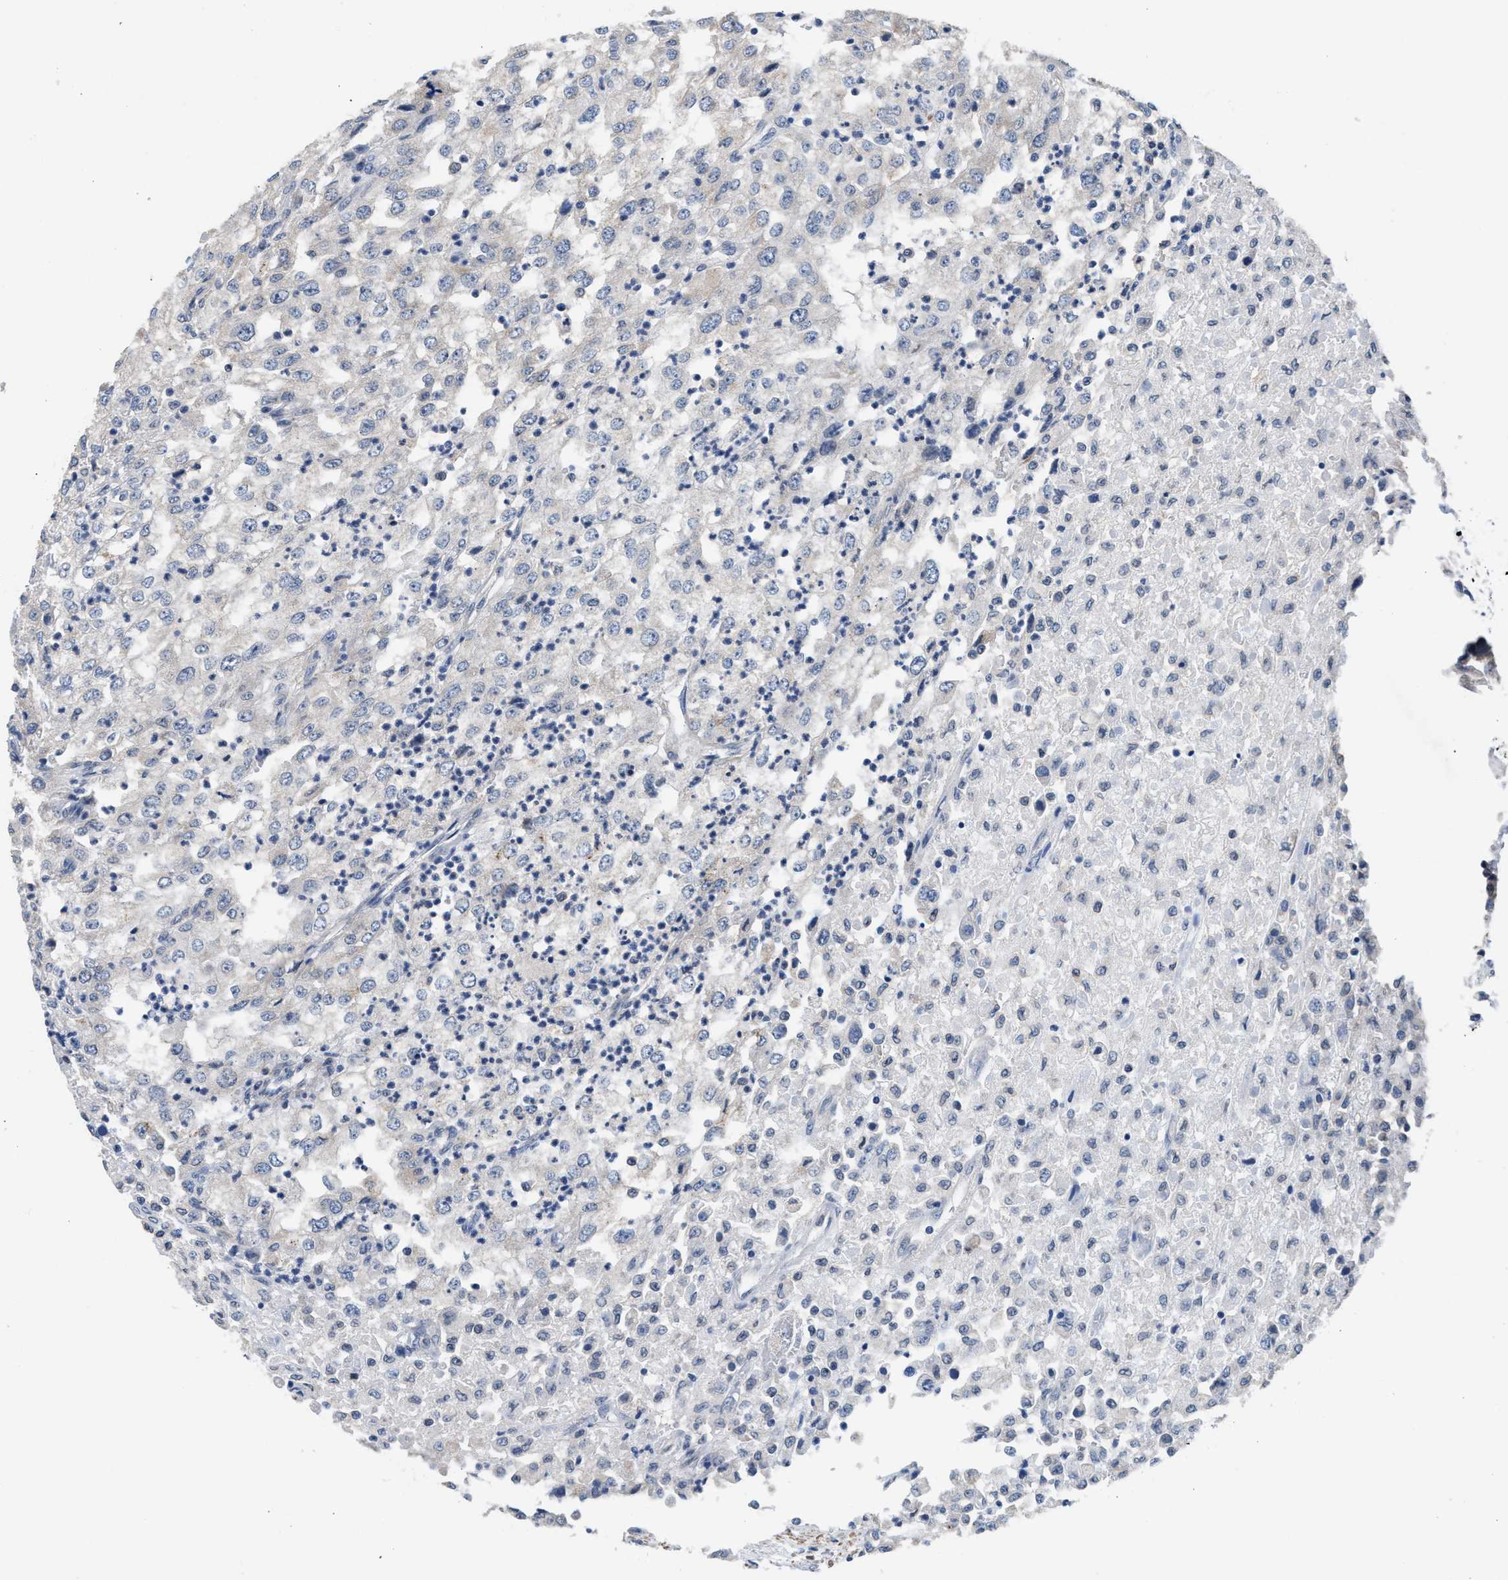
{"staining": {"intensity": "weak", "quantity": "<25%", "location": "cytoplasmic/membranous"}, "tissue": "renal cancer", "cell_type": "Tumor cells", "image_type": "cancer", "snomed": [{"axis": "morphology", "description": "Adenocarcinoma, NOS"}, {"axis": "topography", "description": "Kidney"}], "caption": "An IHC micrograph of renal adenocarcinoma is shown. There is no staining in tumor cells of renal adenocarcinoma. (DAB (3,3'-diaminobenzidine) immunohistochemistry, high magnification).", "gene": "MYH3", "patient": {"sex": "female", "age": 54}}